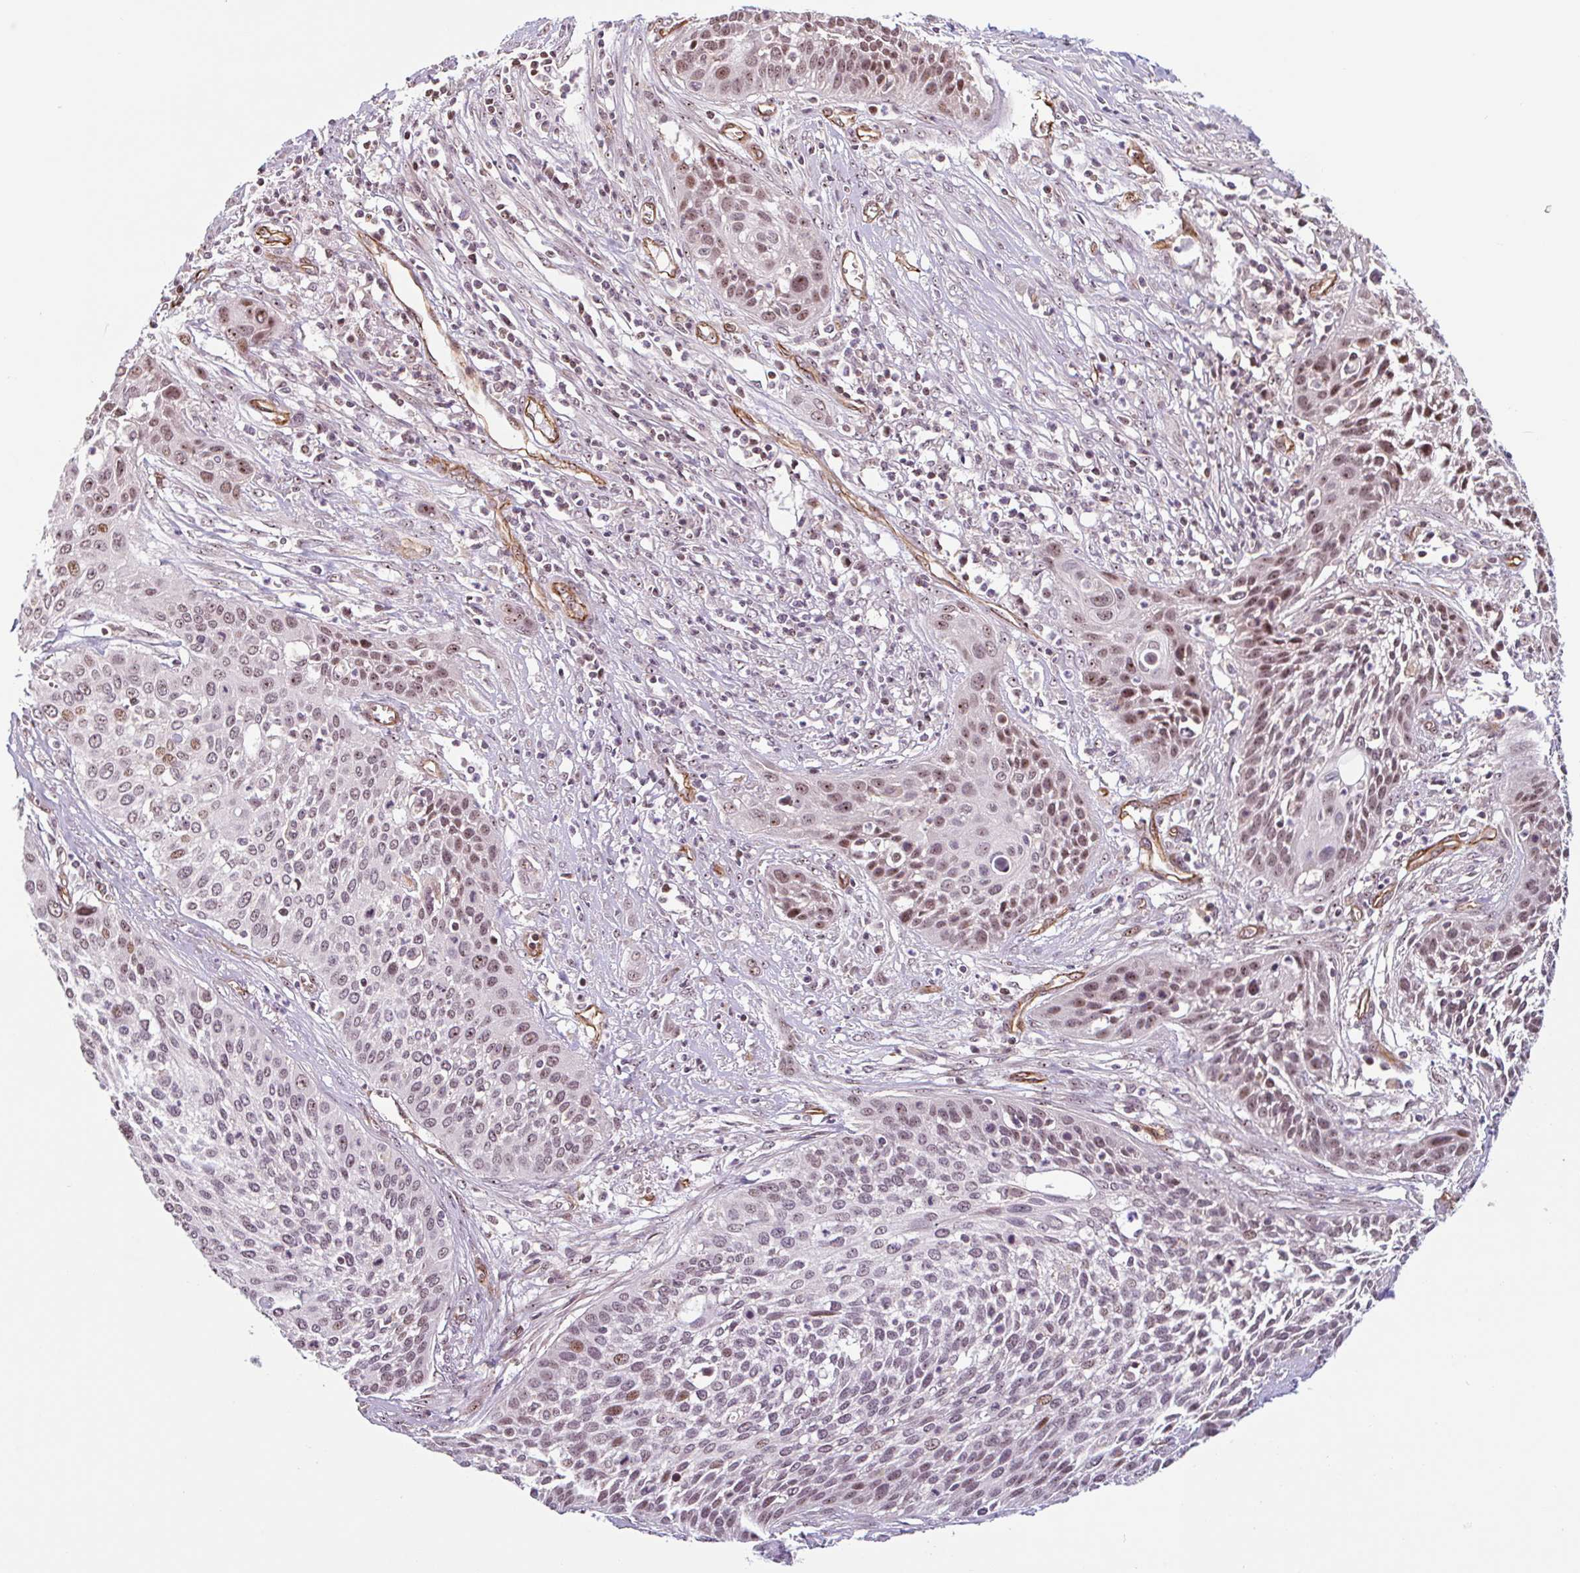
{"staining": {"intensity": "moderate", "quantity": "25%-75%", "location": "nuclear"}, "tissue": "cervical cancer", "cell_type": "Tumor cells", "image_type": "cancer", "snomed": [{"axis": "morphology", "description": "Squamous cell carcinoma, NOS"}, {"axis": "topography", "description": "Cervix"}], "caption": "DAB (3,3'-diaminobenzidine) immunohistochemical staining of cervical cancer (squamous cell carcinoma) shows moderate nuclear protein staining in about 25%-75% of tumor cells.", "gene": "ZNF689", "patient": {"sex": "female", "age": 34}}